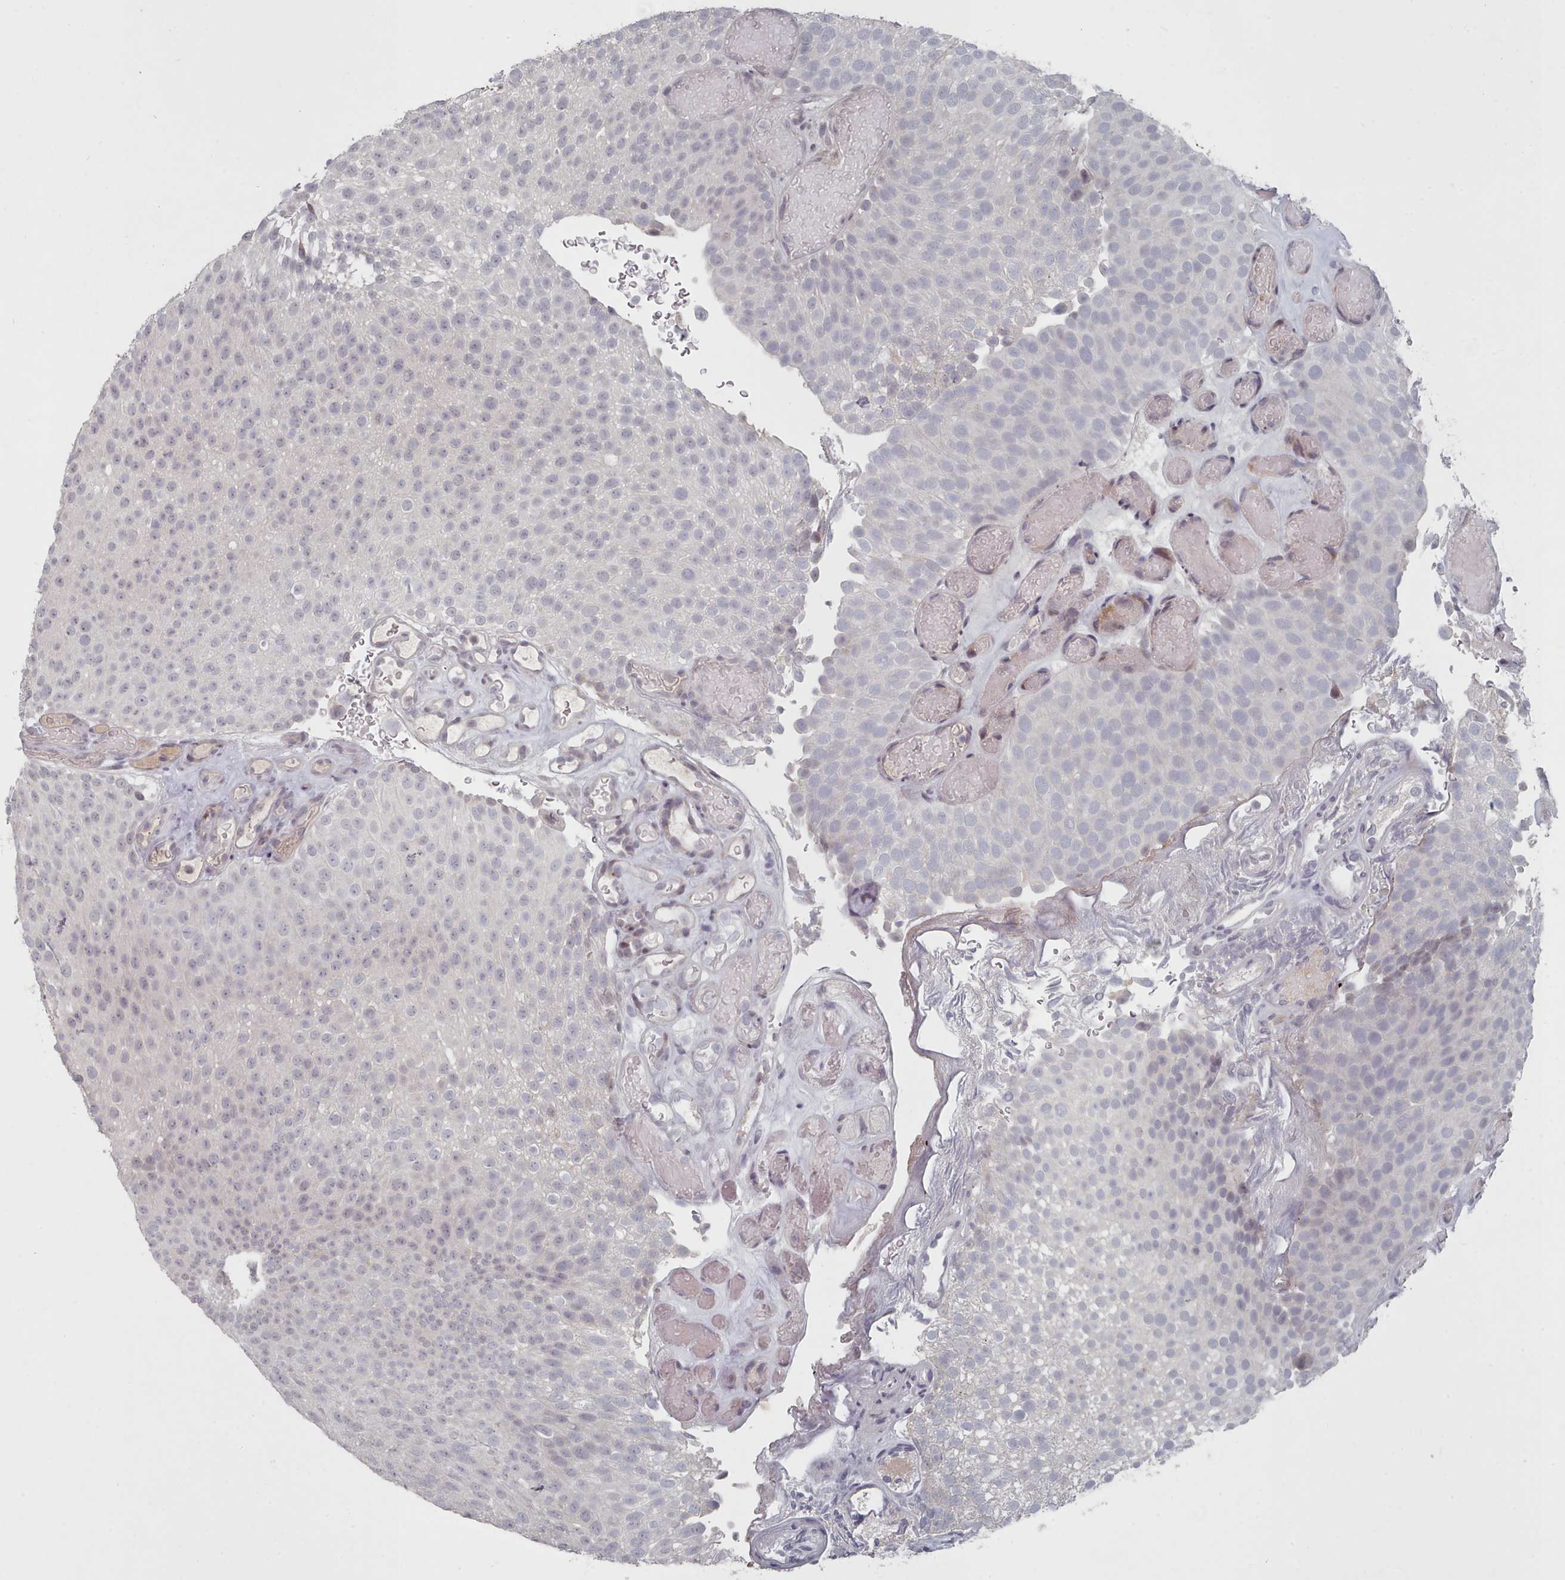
{"staining": {"intensity": "negative", "quantity": "none", "location": "none"}, "tissue": "urothelial cancer", "cell_type": "Tumor cells", "image_type": "cancer", "snomed": [{"axis": "morphology", "description": "Urothelial carcinoma, Low grade"}, {"axis": "topography", "description": "Urinary bladder"}], "caption": "Immunohistochemistry of human urothelial carcinoma (low-grade) exhibits no expression in tumor cells. (DAB IHC visualized using brightfield microscopy, high magnification).", "gene": "COL8A2", "patient": {"sex": "male", "age": 78}}